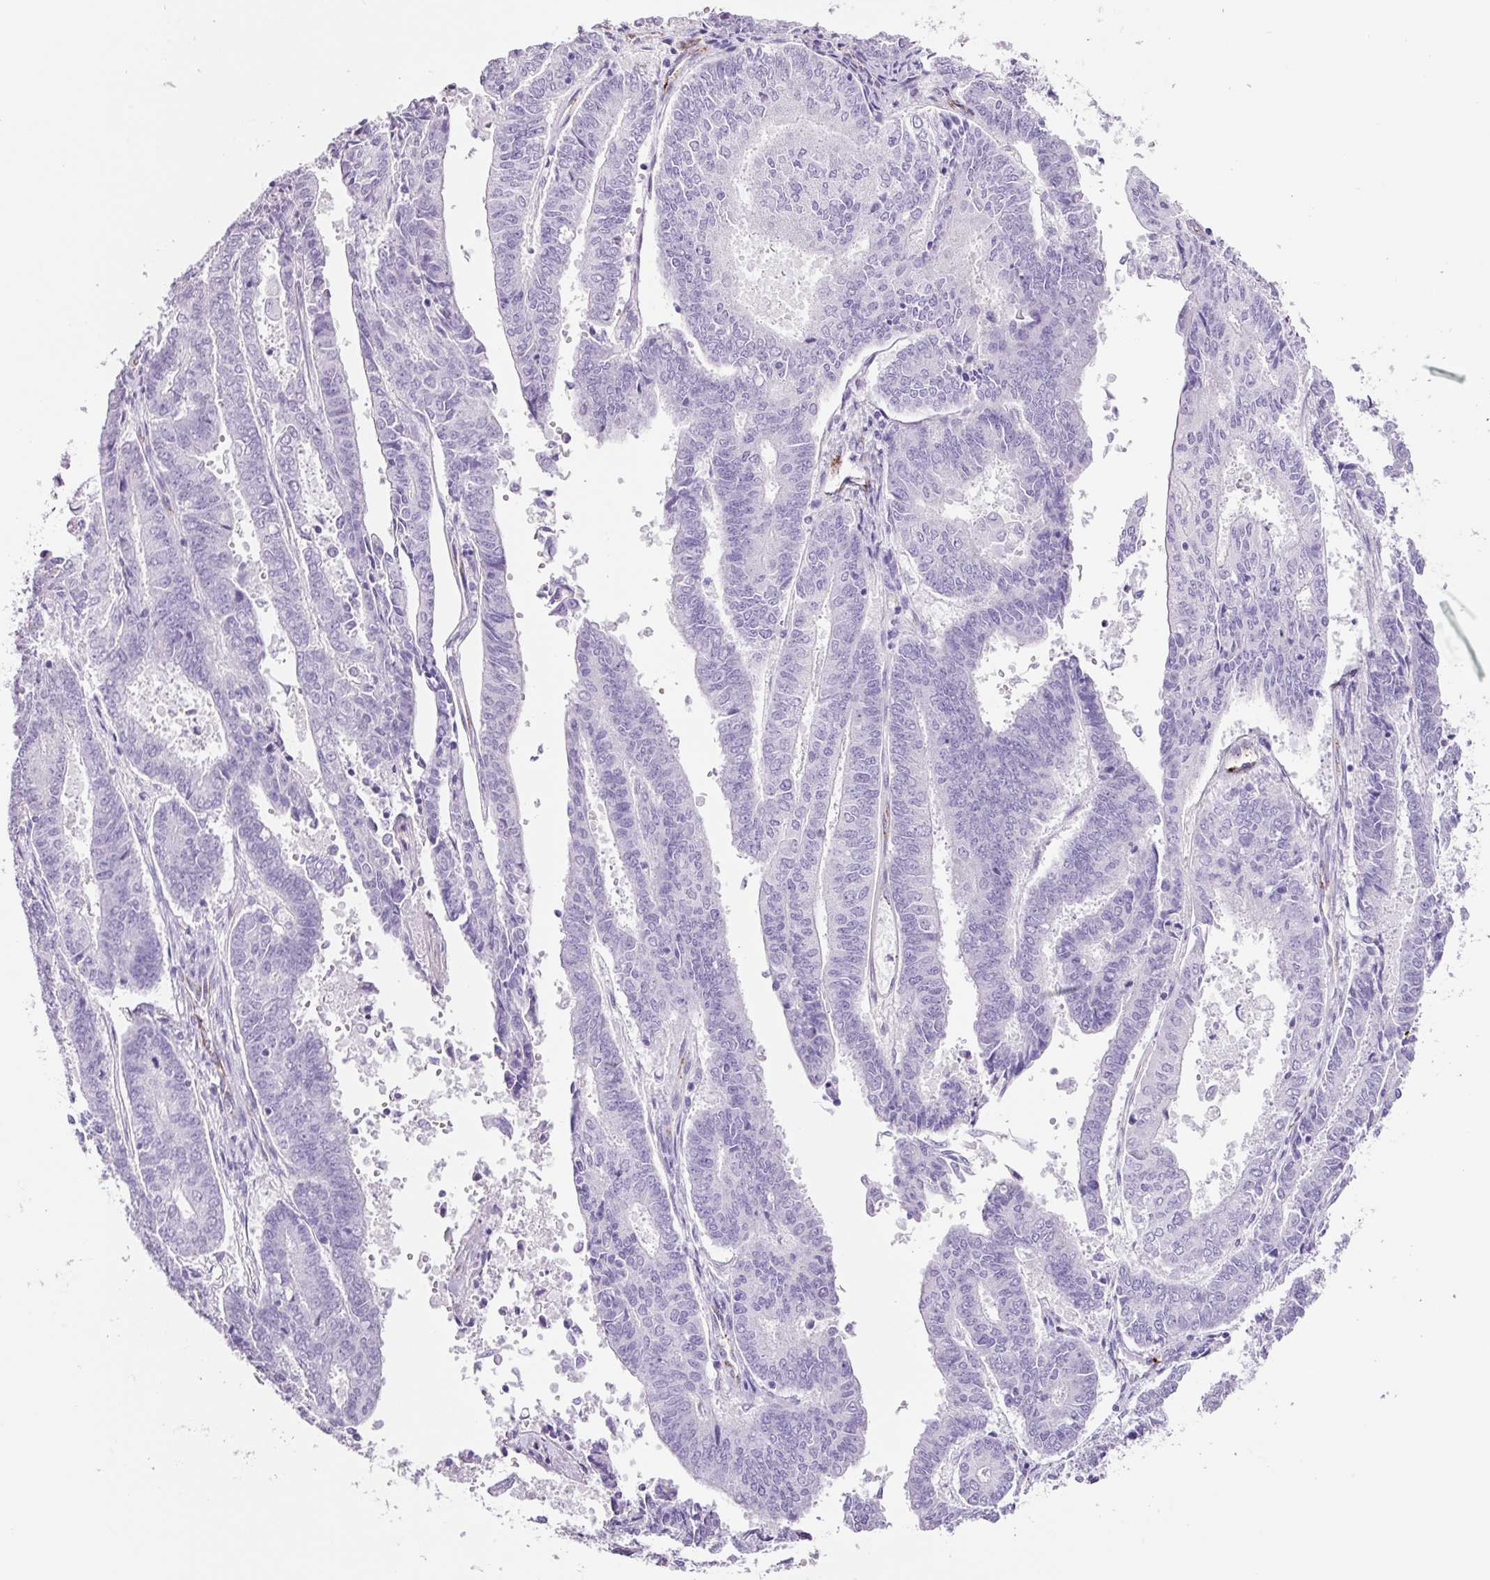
{"staining": {"intensity": "negative", "quantity": "none", "location": "none"}, "tissue": "endometrial cancer", "cell_type": "Tumor cells", "image_type": "cancer", "snomed": [{"axis": "morphology", "description": "Adenocarcinoma, NOS"}, {"axis": "topography", "description": "Endometrium"}], "caption": "Immunohistochemistry (IHC) photomicrograph of human endometrial adenocarcinoma stained for a protein (brown), which exhibits no expression in tumor cells. The staining is performed using DAB (3,3'-diaminobenzidine) brown chromogen with nuclei counter-stained in using hematoxylin.", "gene": "ADSS1", "patient": {"sex": "female", "age": 59}}